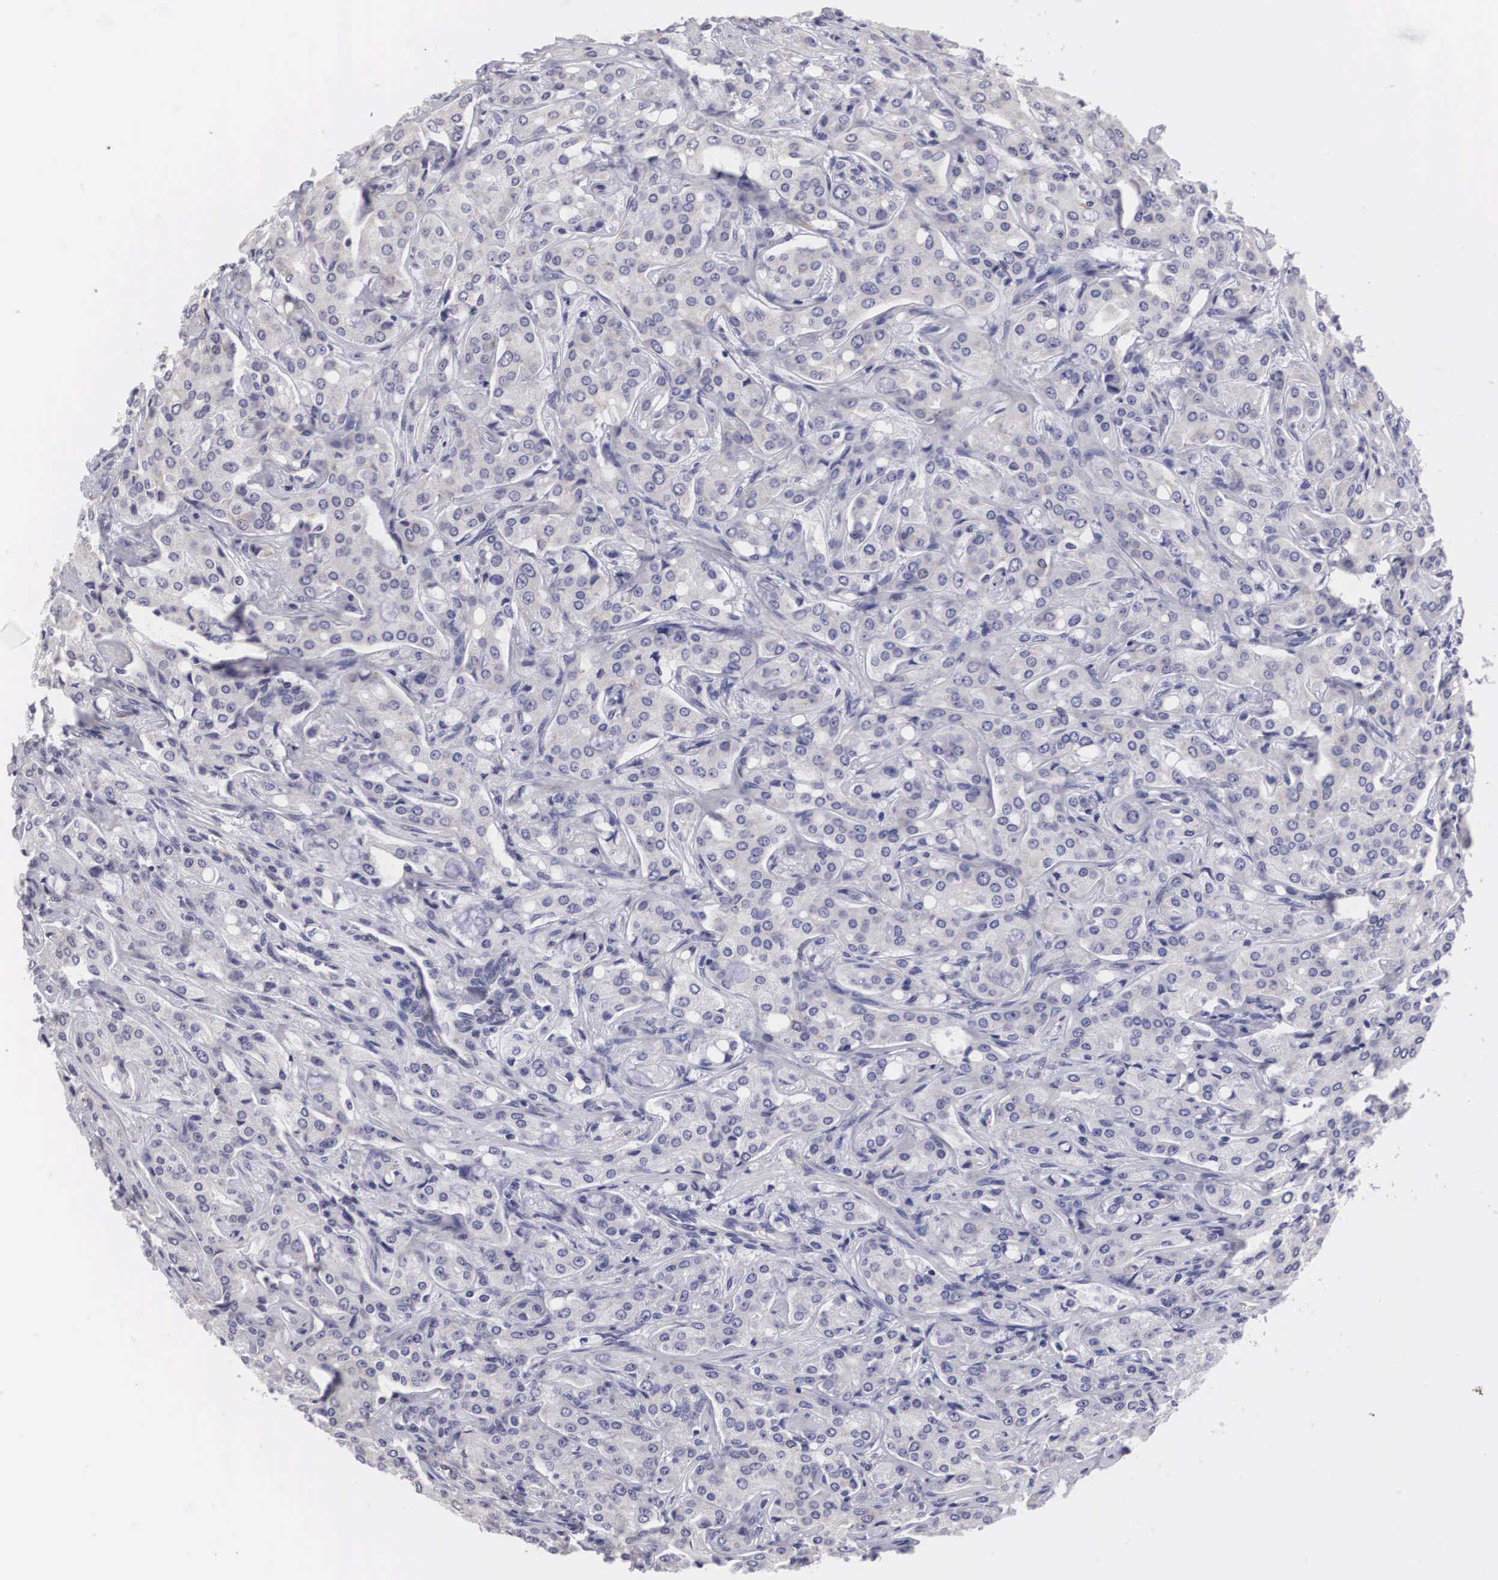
{"staining": {"intensity": "negative", "quantity": "none", "location": "none"}, "tissue": "prostate cancer", "cell_type": "Tumor cells", "image_type": "cancer", "snomed": [{"axis": "morphology", "description": "Adenocarcinoma, Medium grade"}, {"axis": "topography", "description": "Prostate"}], "caption": "Protein analysis of medium-grade adenocarcinoma (prostate) reveals no significant staining in tumor cells.", "gene": "ARMCX3", "patient": {"sex": "male", "age": 72}}